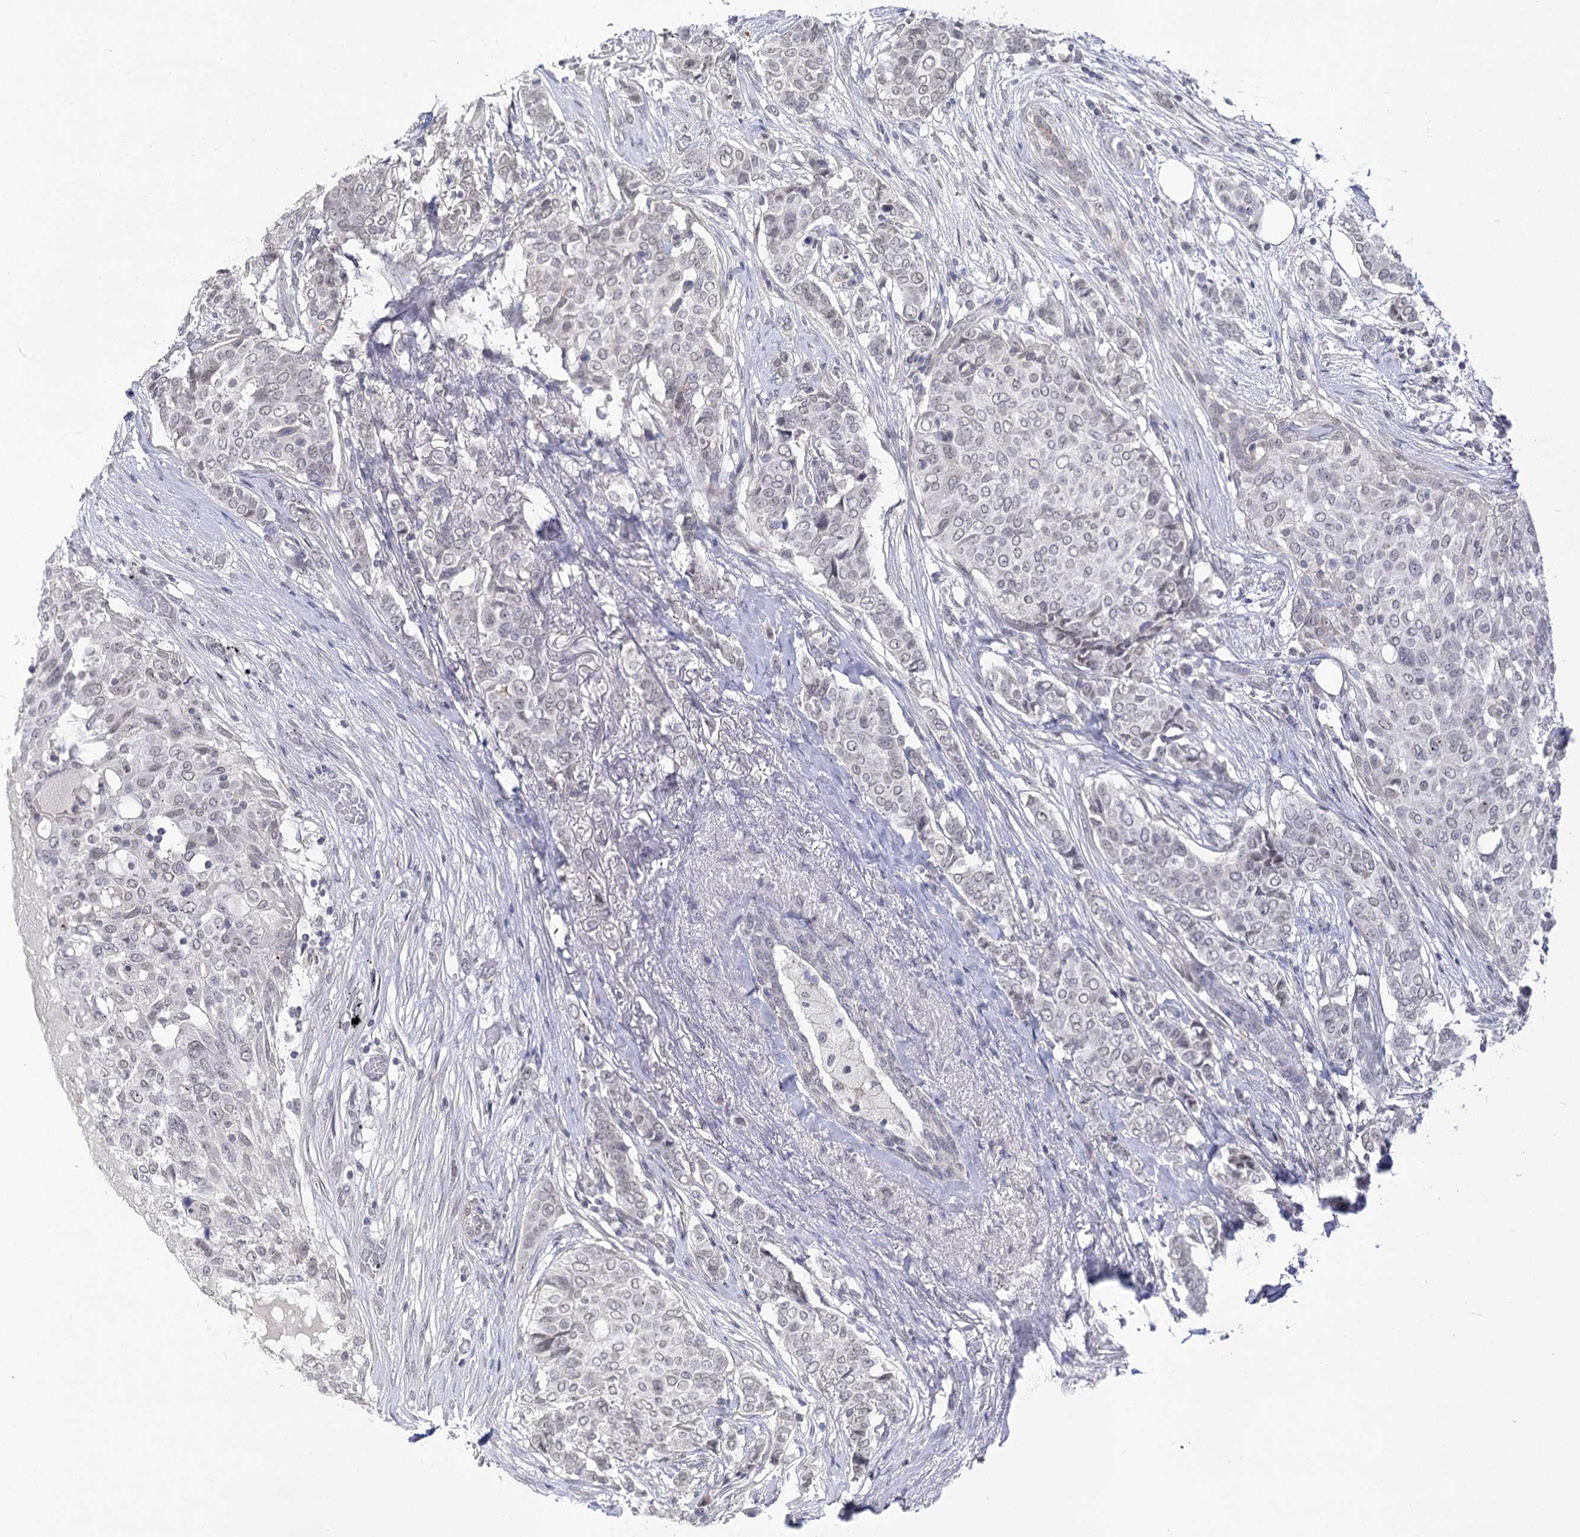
{"staining": {"intensity": "negative", "quantity": "none", "location": "none"}, "tissue": "breast cancer", "cell_type": "Tumor cells", "image_type": "cancer", "snomed": [{"axis": "morphology", "description": "Lobular carcinoma"}, {"axis": "topography", "description": "Breast"}], "caption": "There is no significant positivity in tumor cells of breast lobular carcinoma.", "gene": "ATP10B", "patient": {"sex": "female", "age": 51}}